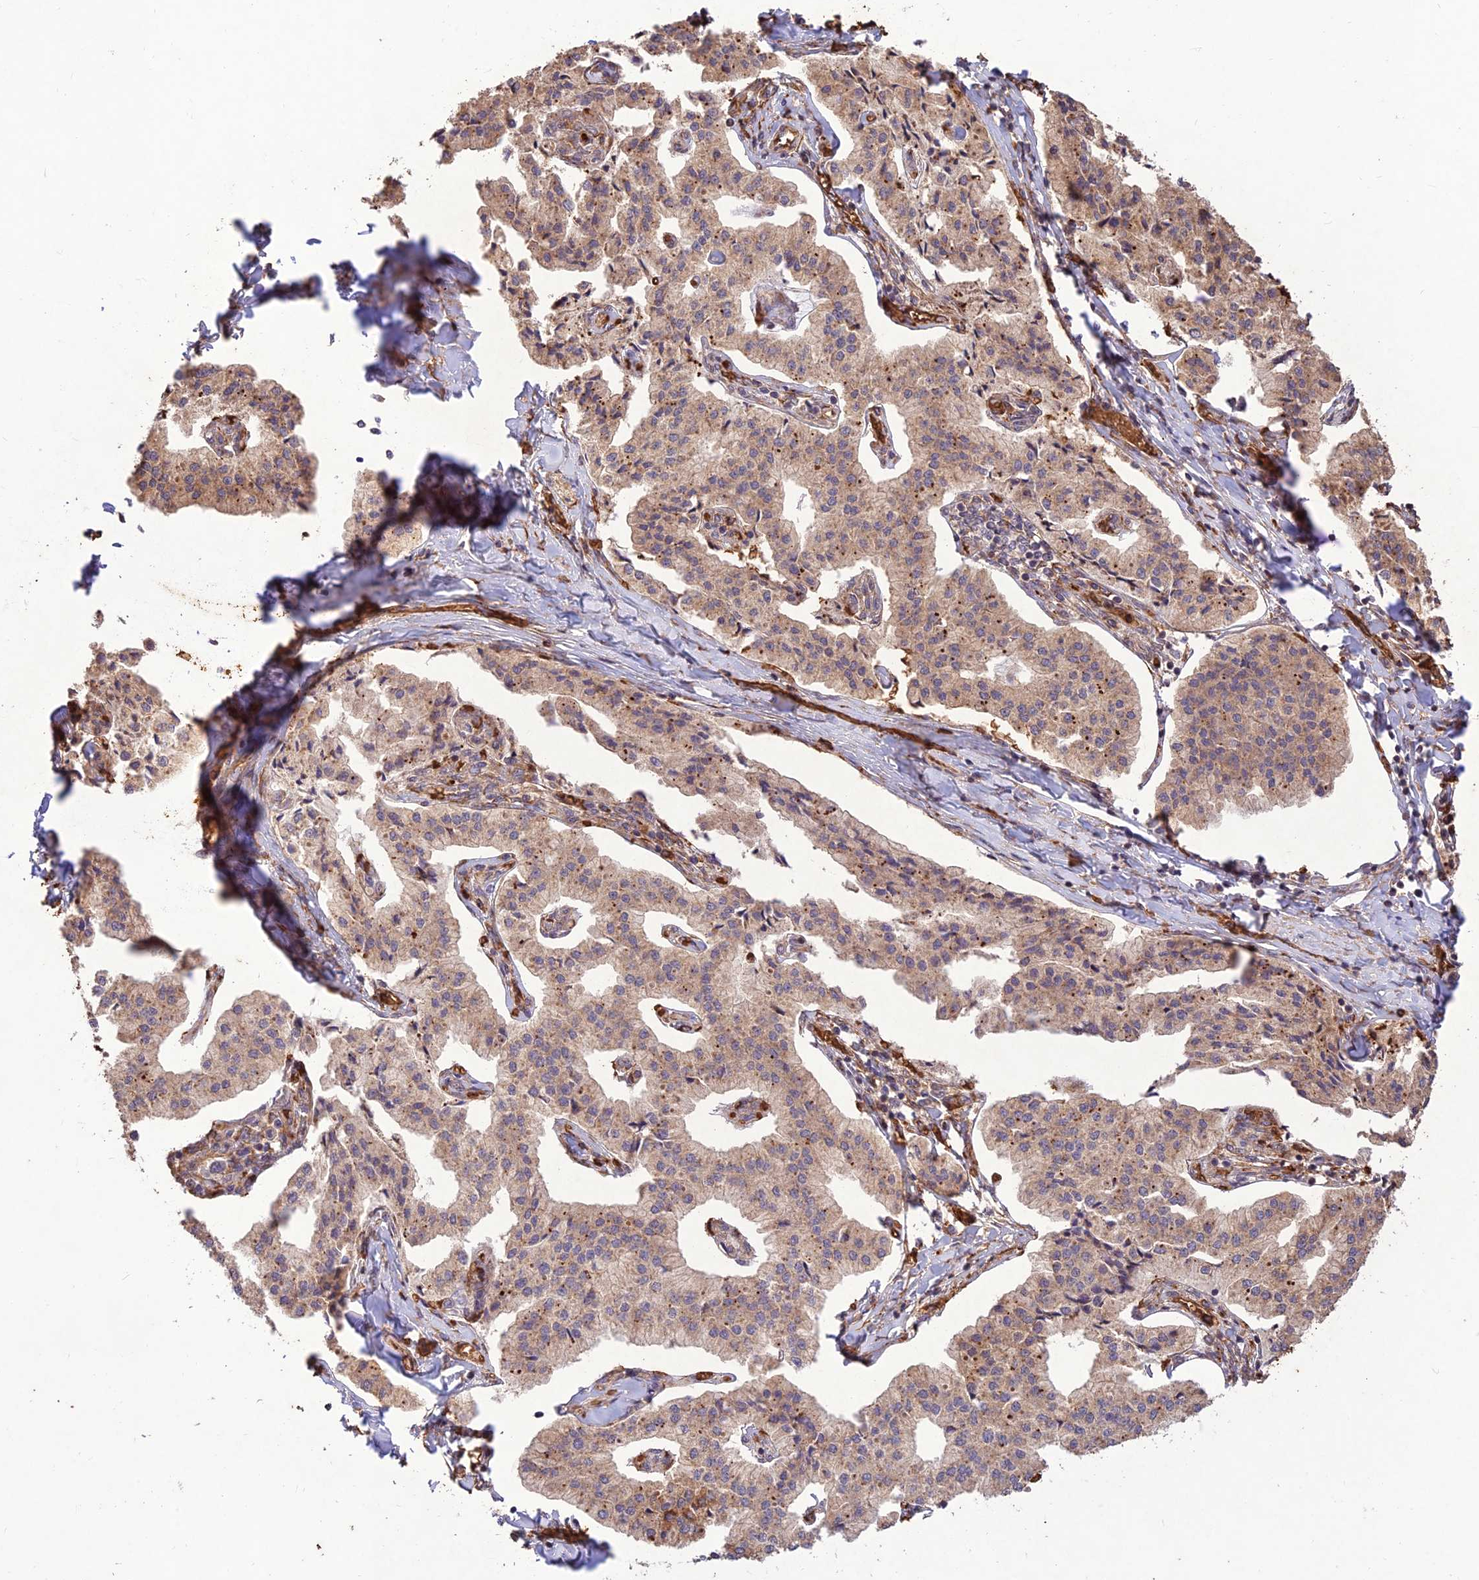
{"staining": {"intensity": "moderate", "quantity": ">75%", "location": "cytoplasmic/membranous"}, "tissue": "pancreatic cancer", "cell_type": "Tumor cells", "image_type": "cancer", "snomed": [{"axis": "morphology", "description": "Adenocarcinoma, NOS"}, {"axis": "topography", "description": "Pancreas"}], "caption": "The histopathology image displays immunohistochemical staining of pancreatic cancer (adenocarcinoma). There is moderate cytoplasmic/membranous positivity is appreciated in about >75% of tumor cells.", "gene": "PPP1R11", "patient": {"sex": "female", "age": 50}}